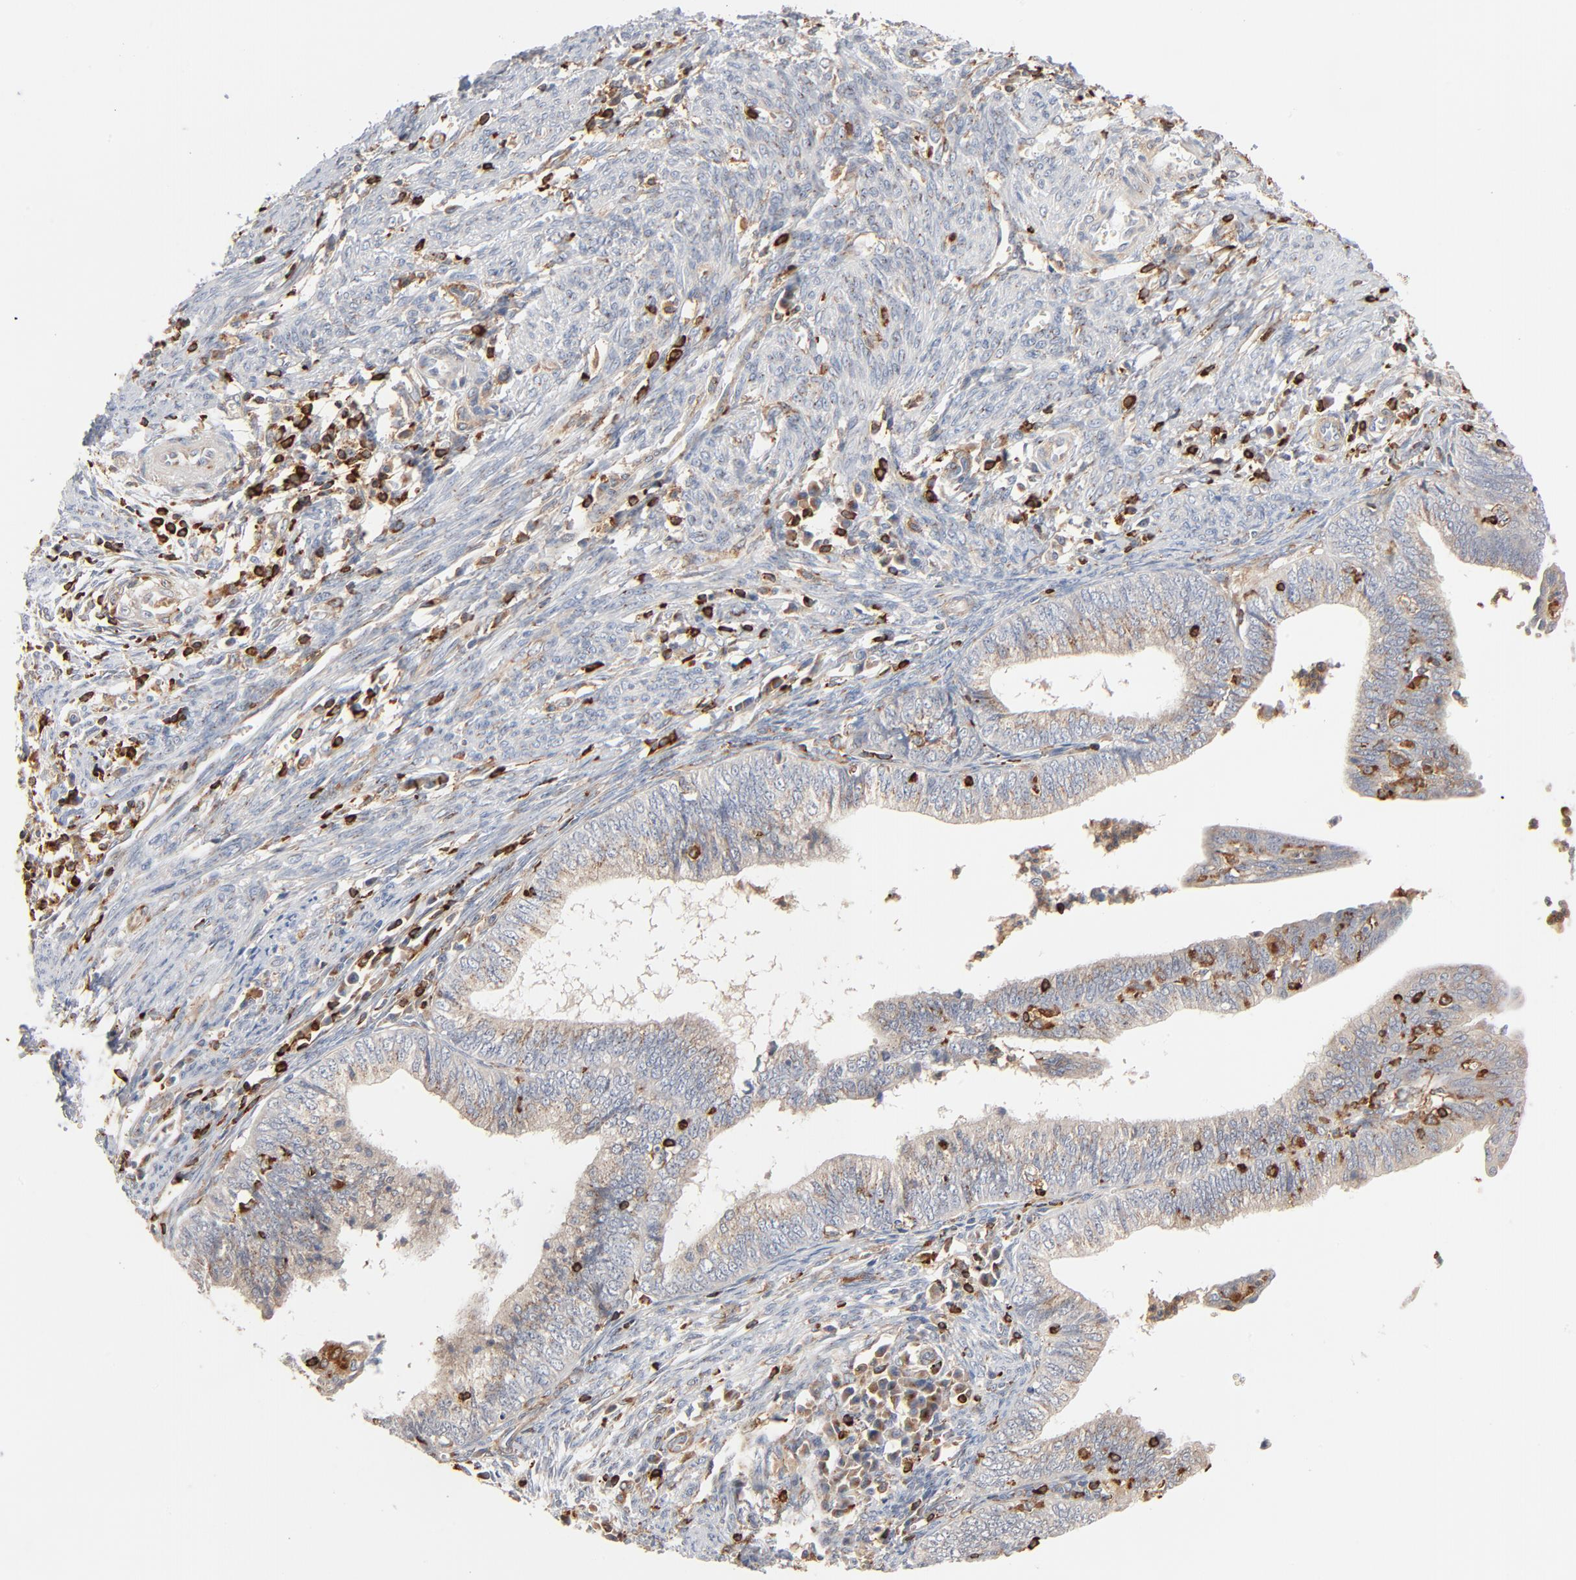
{"staining": {"intensity": "weak", "quantity": ">75%", "location": "cytoplasmic/membranous"}, "tissue": "endometrial cancer", "cell_type": "Tumor cells", "image_type": "cancer", "snomed": [{"axis": "morphology", "description": "Adenocarcinoma, NOS"}, {"axis": "topography", "description": "Endometrium"}], "caption": "Weak cytoplasmic/membranous protein expression is identified in approximately >75% of tumor cells in endometrial cancer (adenocarcinoma).", "gene": "SH3KBP1", "patient": {"sex": "female", "age": 66}}